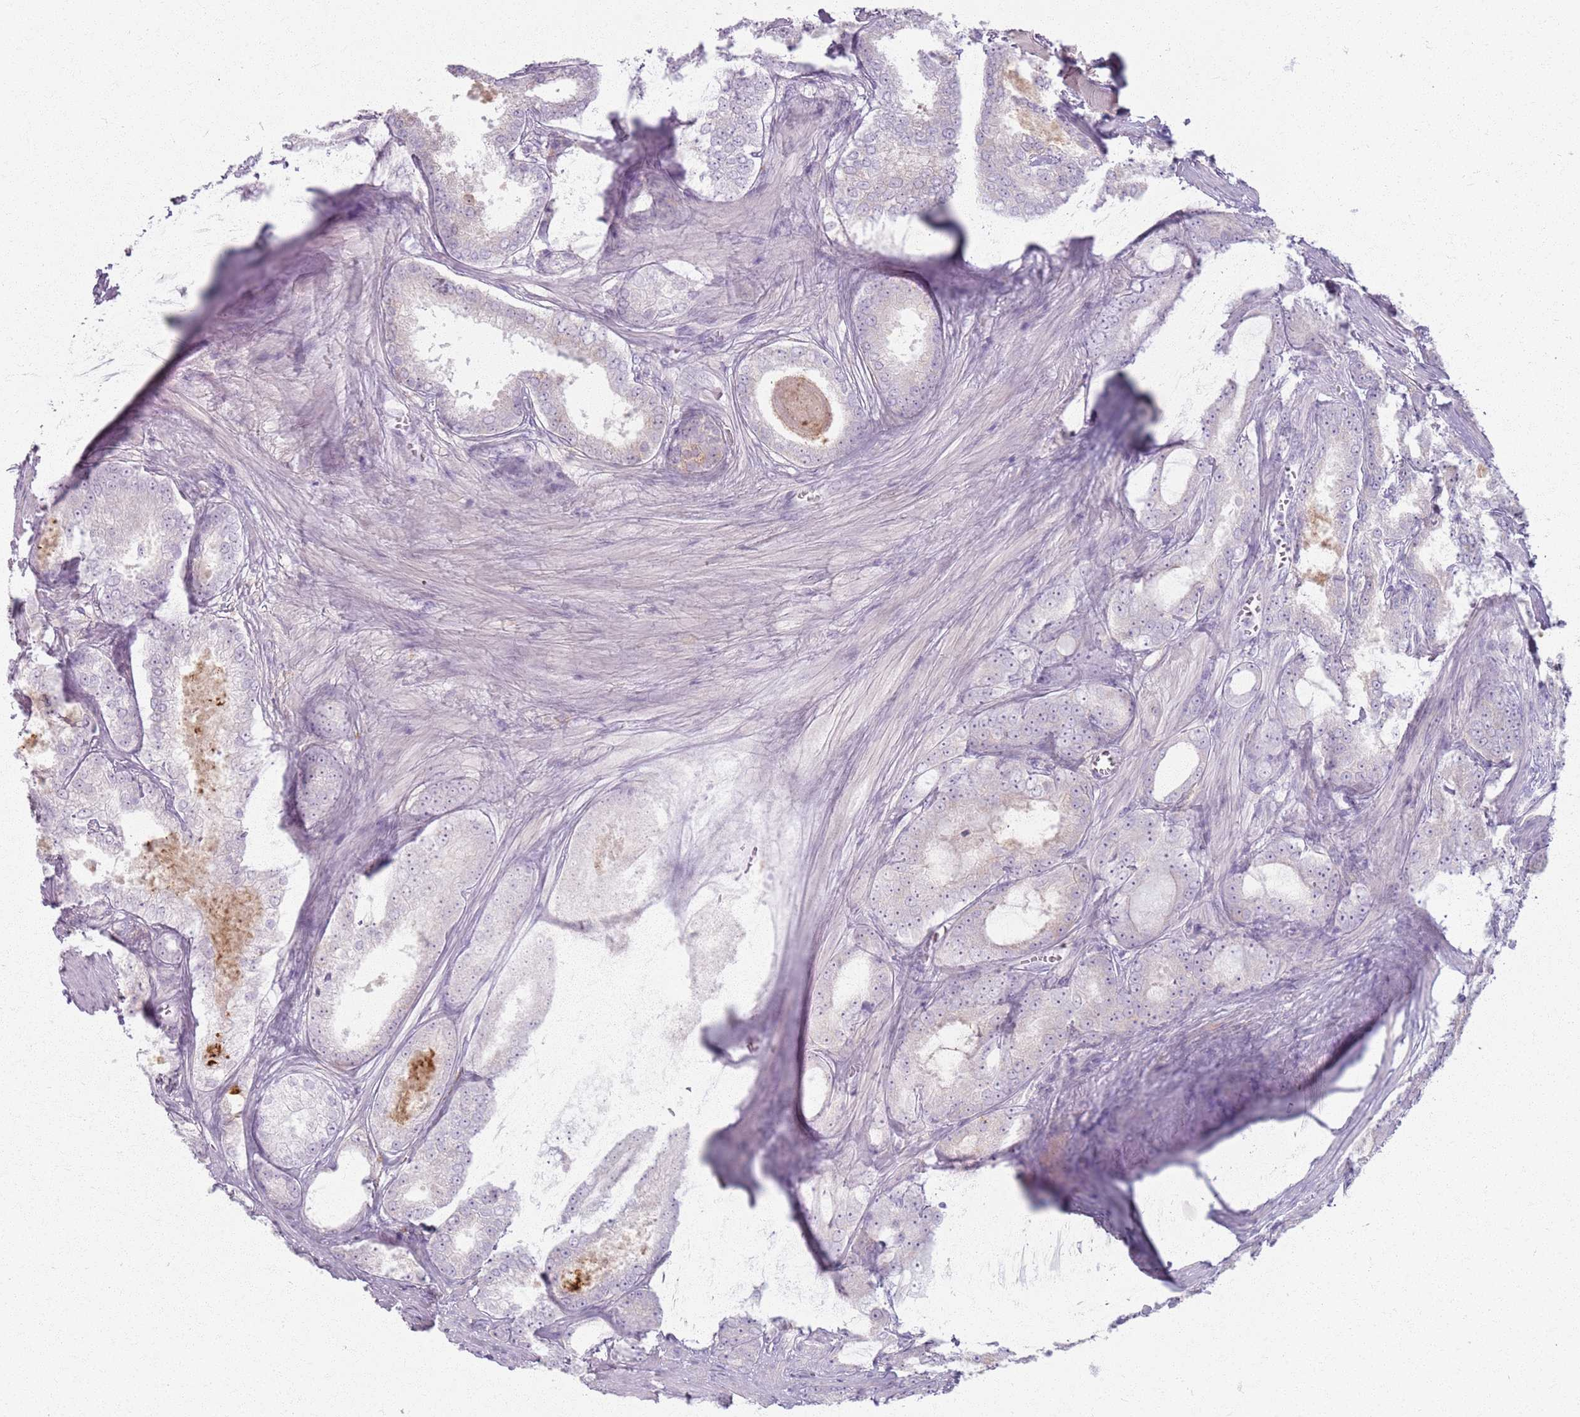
{"staining": {"intensity": "negative", "quantity": "none", "location": "none"}, "tissue": "prostate cancer", "cell_type": "Tumor cells", "image_type": "cancer", "snomed": [{"axis": "morphology", "description": "Adenocarcinoma, Low grade"}, {"axis": "topography", "description": "Prostate"}], "caption": "Tumor cells show no significant protein positivity in prostate cancer.", "gene": "GDPGP1", "patient": {"sex": "male", "age": 68}}